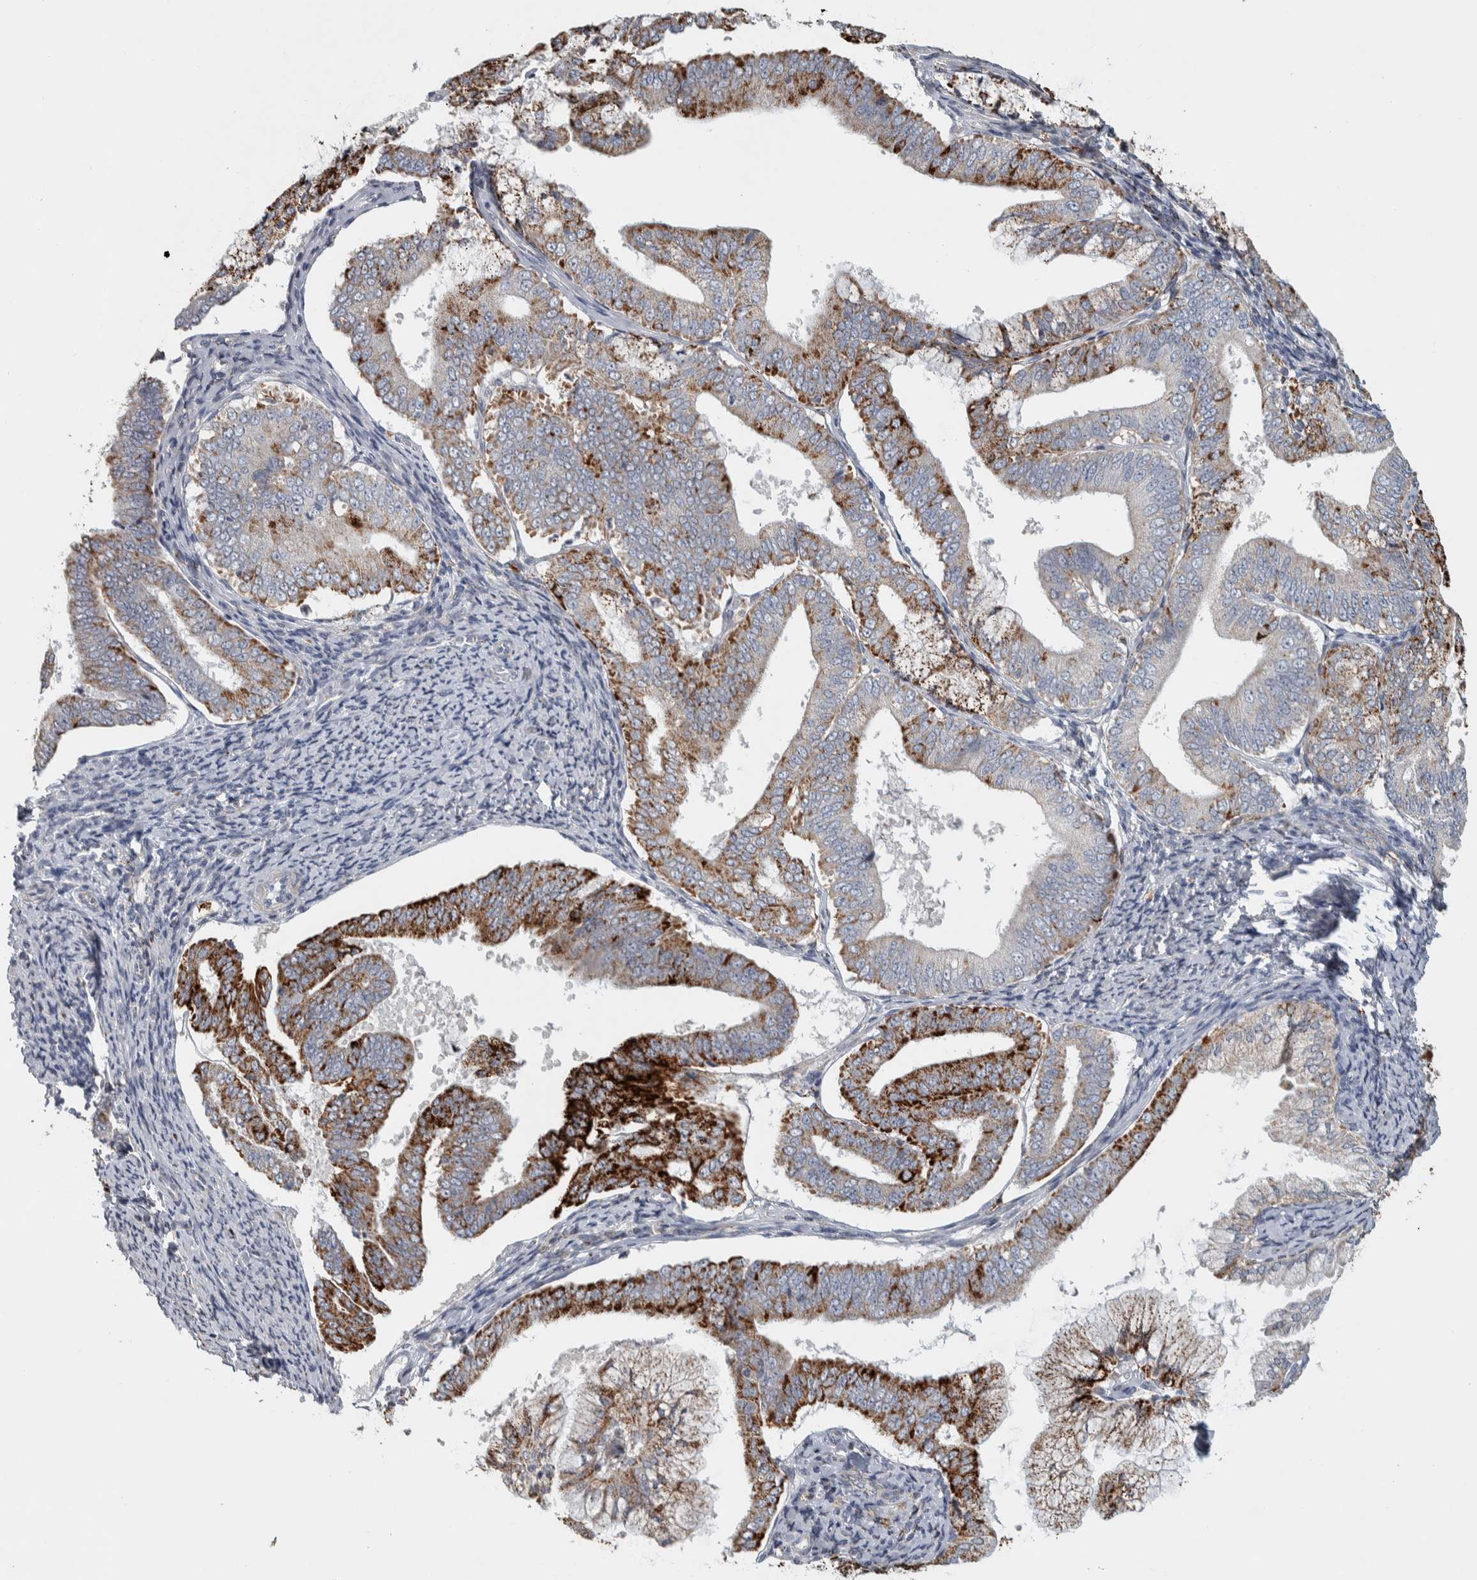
{"staining": {"intensity": "strong", "quantity": "25%-75%", "location": "cytoplasmic/membranous"}, "tissue": "endometrial cancer", "cell_type": "Tumor cells", "image_type": "cancer", "snomed": [{"axis": "morphology", "description": "Adenocarcinoma, NOS"}, {"axis": "topography", "description": "Endometrium"}], "caption": "Protein staining of endometrial cancer tissue exhibits strong cytoplasmic/membranous expression in approximately 25%-75% of tumor cells.", "gene": "FAM78A", "patient": {"sex": "female", "age": 63}}